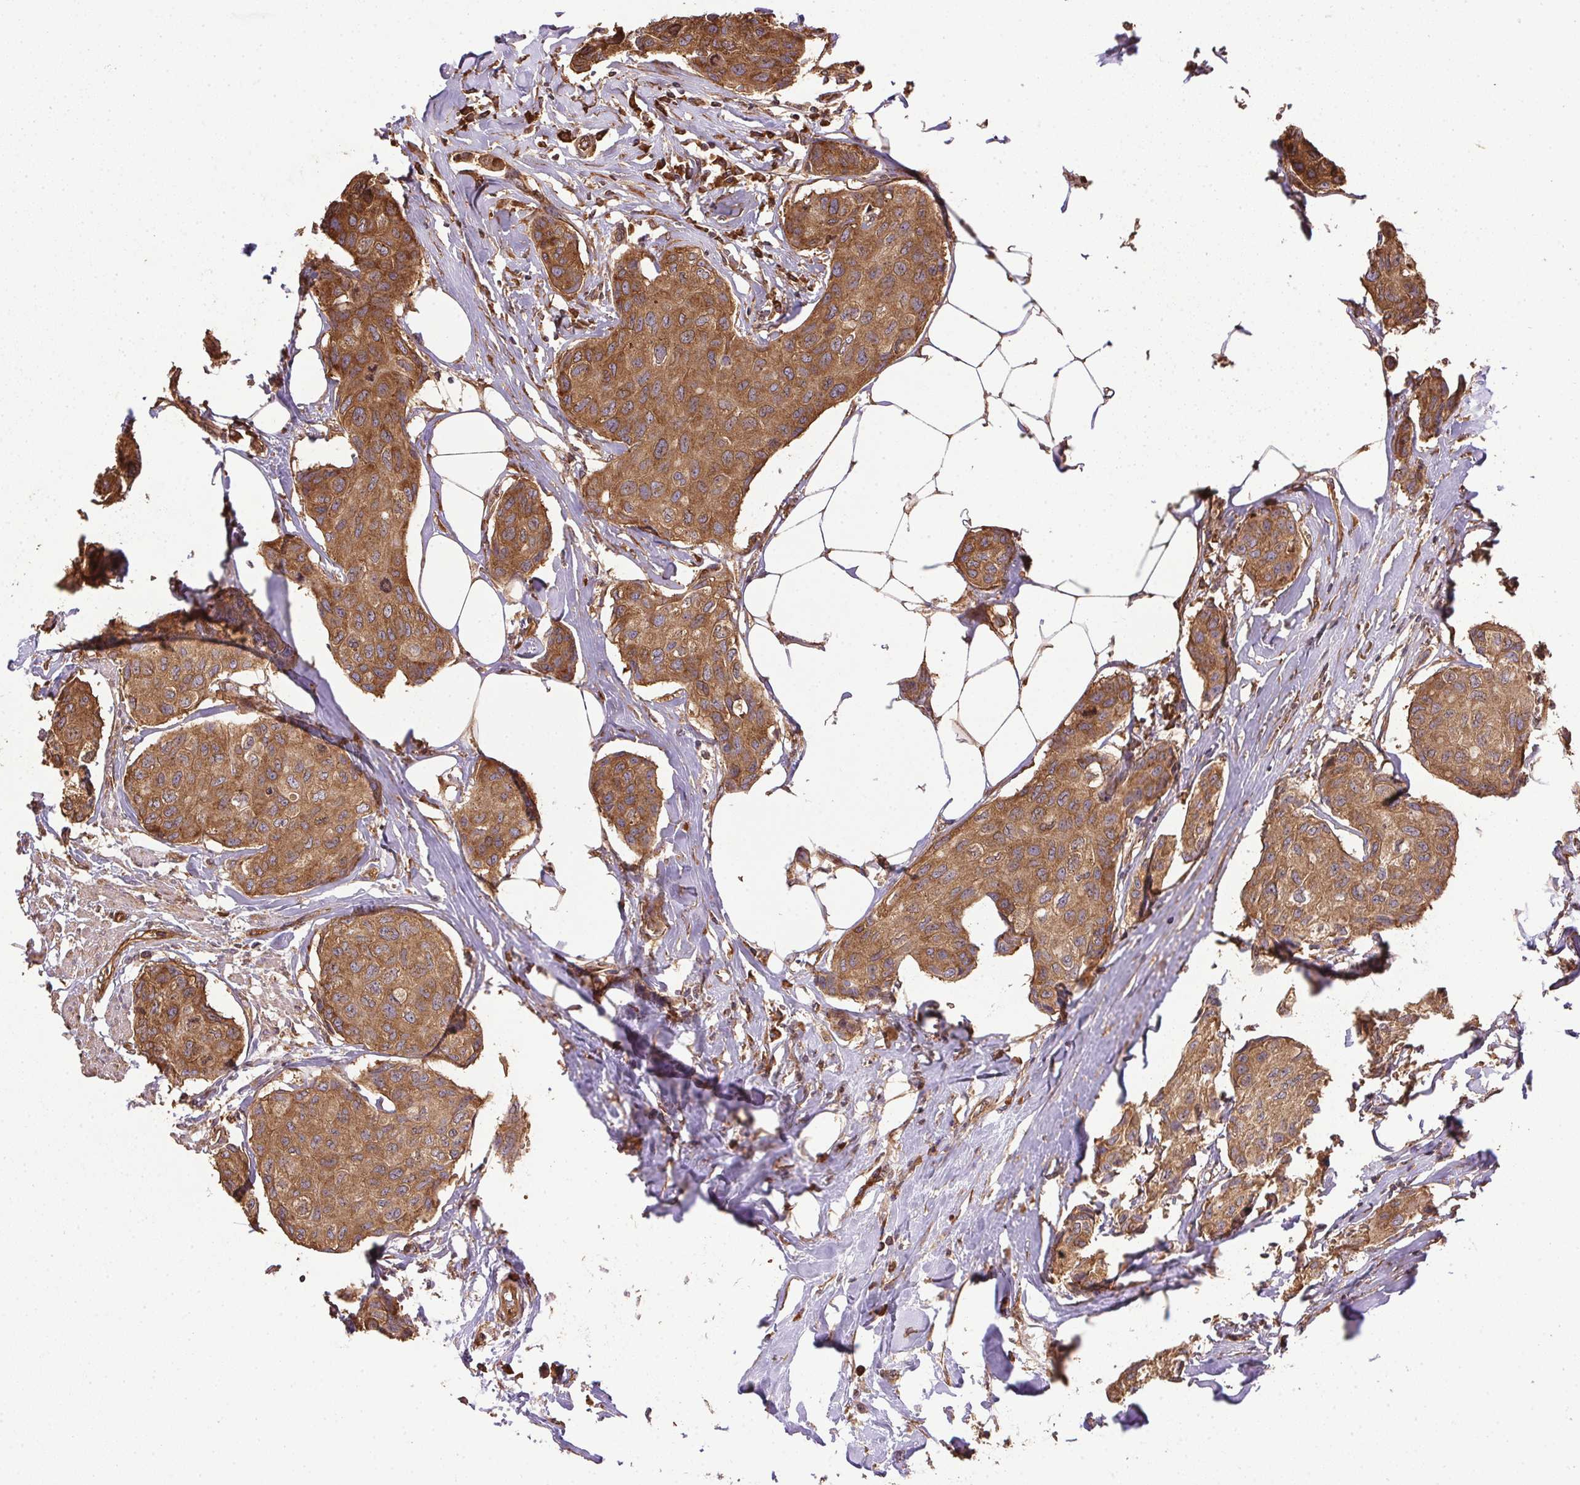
{"staining": {"intensity": "moderate", "quantity": ">75%", "location": "cytoplasmic/membranous"}, "tissue": "breast cancer", "cell_type": "Tumor cells", "image_type": "cancer", "snomed": [{"axis": "morphology", "description": "Duct carcinoma"}, {"axis": "topography", "description": "Breast"}], "caption": "A photomicrograph of human breast cancer (infiltrating ductal carcinoma) stained for a protein displays moderate cytoplasmic/membranous brown staining in tumor cells.", "gene": "EIF2S1", "patient": {"sex": "female", "age": 80}}